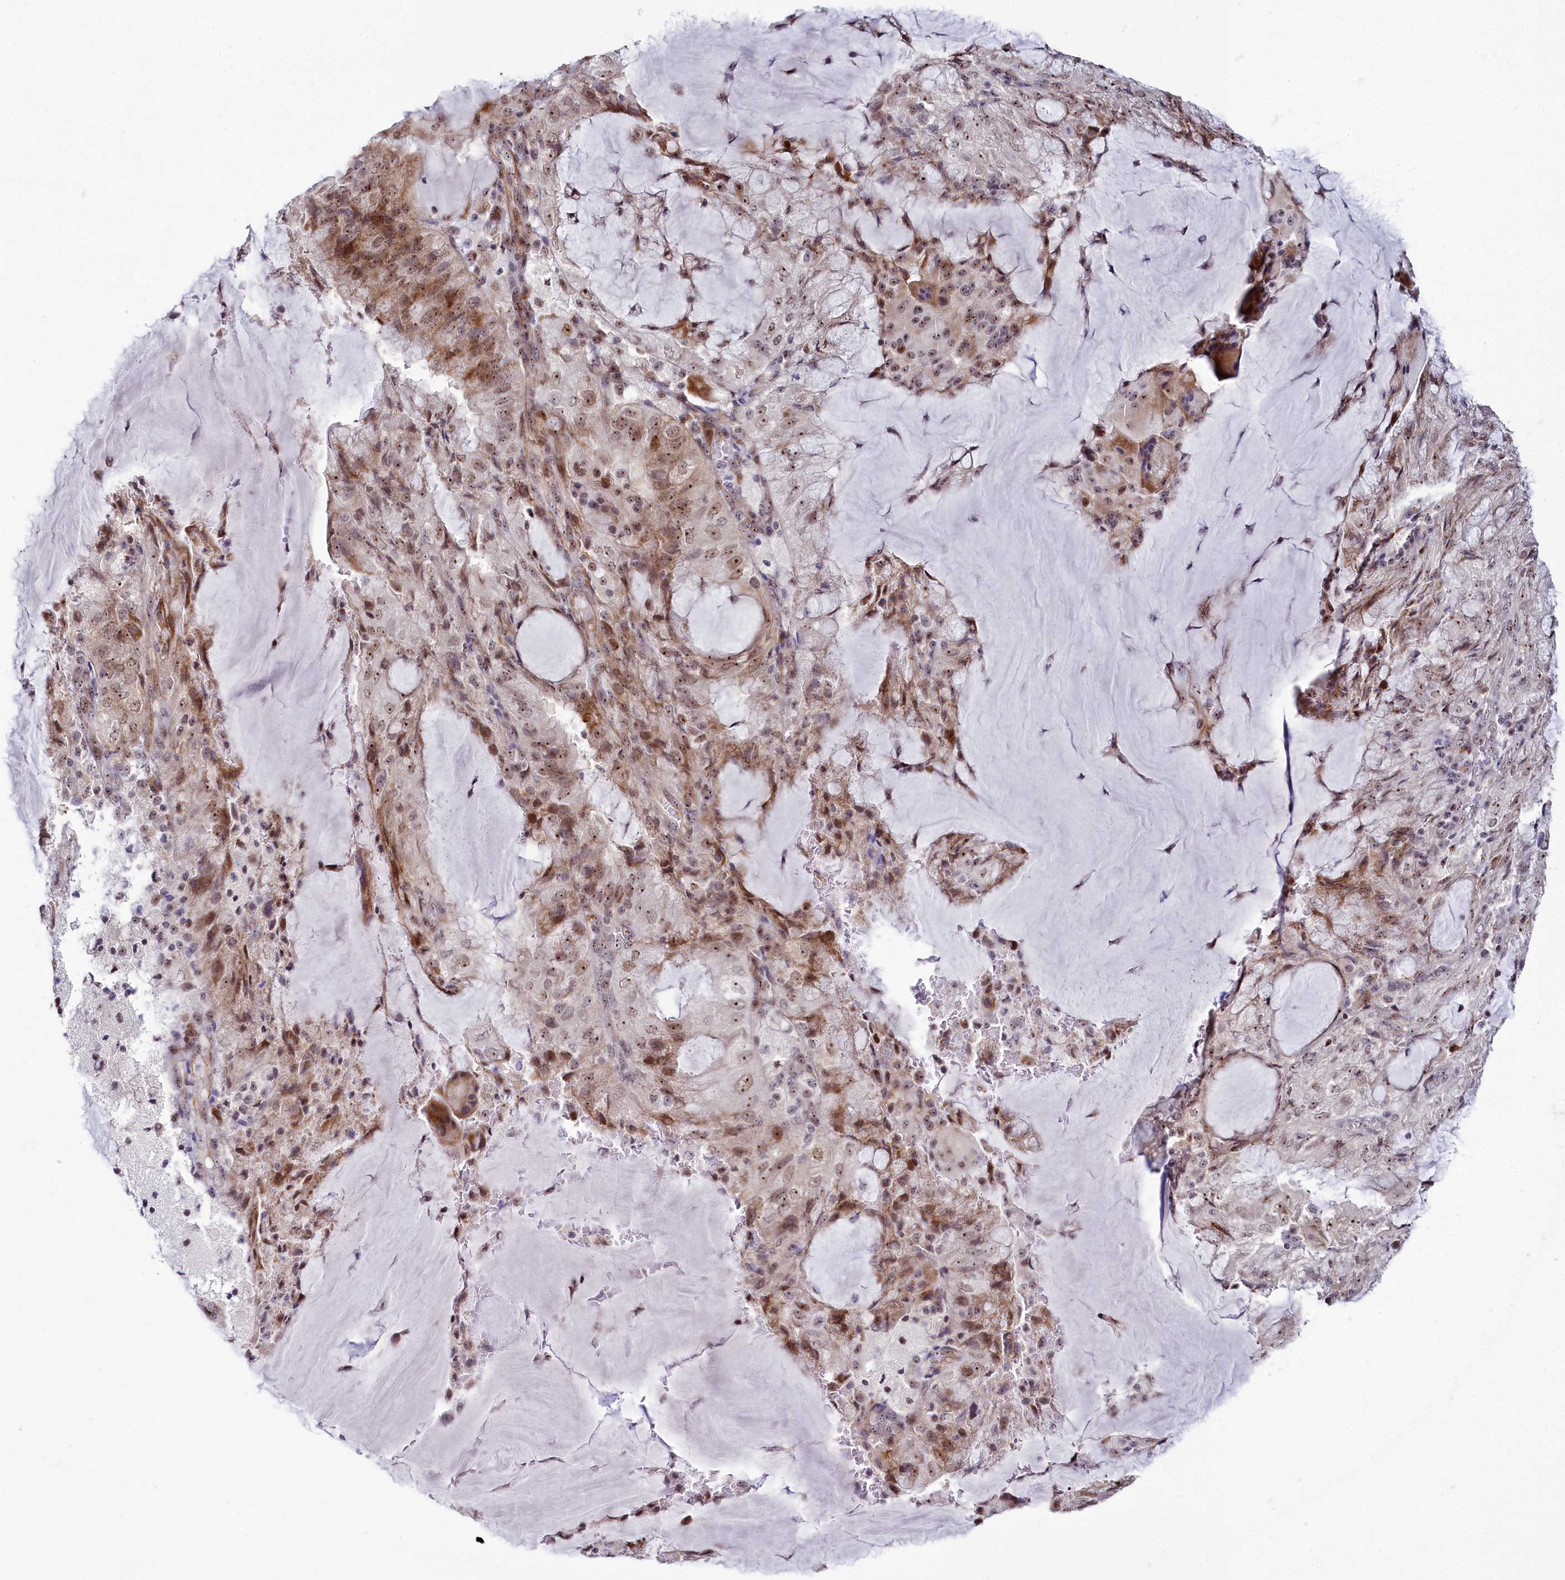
{"staining": {"intensity": "moderate", "quantity": ">75%", "location": "cytoplasmic/membranous,nuclear"}, "tissue": "endometrial cancer", "cell_type": "Tumor cells", "image_type": "cancer", "snomed": [{"axis": "morphology", "description": "Adenocarcinoma, NOS"}, {"axis": "topography", "description": "Endometrium"}], "caption": "The immunohistochemical stain highlights moderate cytoplasmic/membranous and nuclear positivity in tumor cells of endometrial cancer (adenocarcinoma) tissue.", "gene": "TCOF1", "patient": {"sex": "female", "age": 81}}